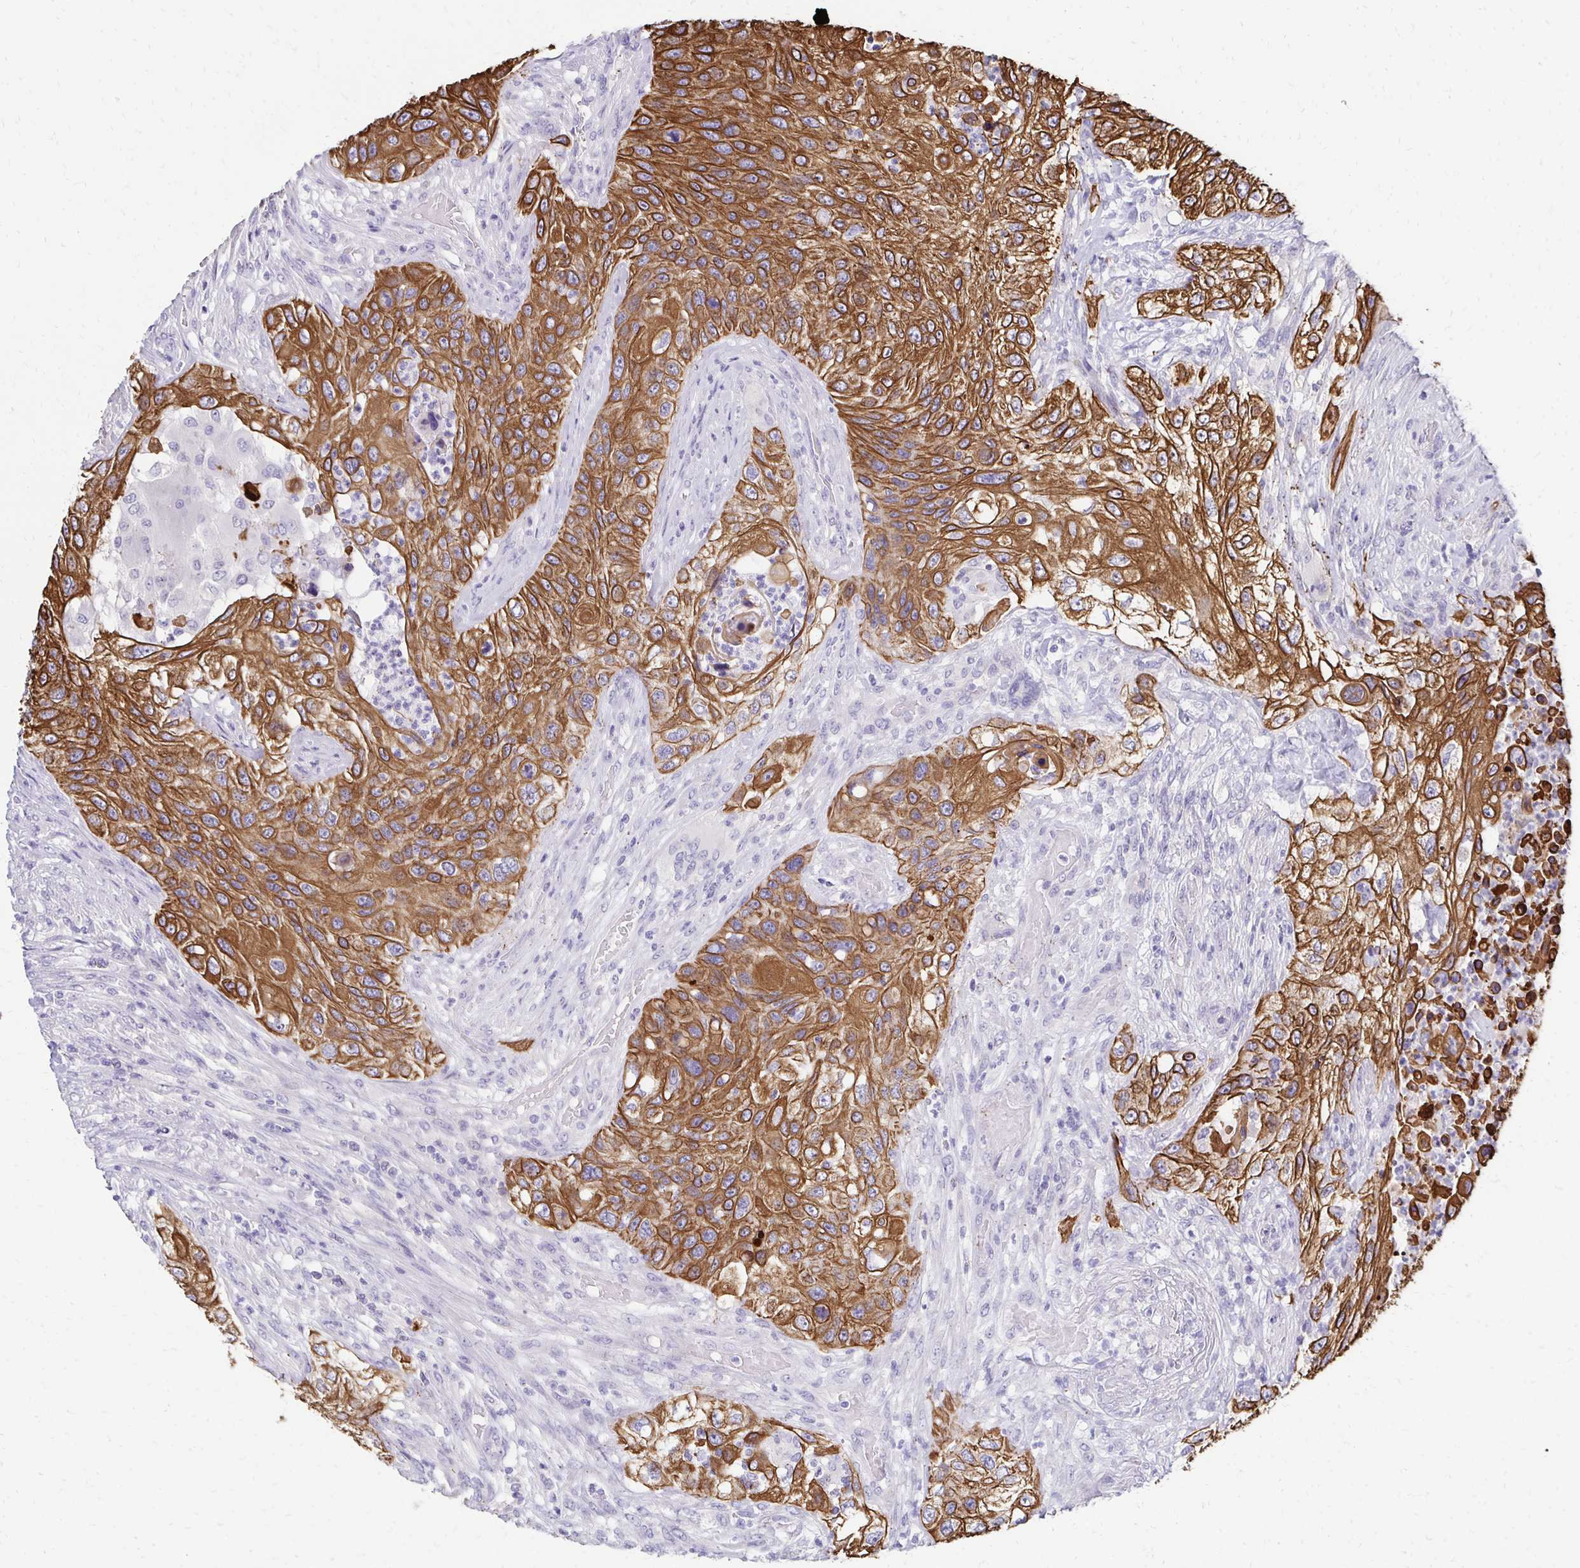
{"staining": {"intensity": "strong", "quantity": ">75%", "location": "cytoplasmic/membranous"}, "tissue": "urothelial cancer", "cell_type": "Tumor cells", "image_type": "cancer", "snomed": [{"axis": "morphology", "description": "Urothelial carcinoma, High grade"}, {"axis": "topography", "description": "Urinary bladder"}], "caption": "Approximately >75% of tumor cells in urothelial cancer demonstrate strong cytoplasmic/membranous protein staining as visualized by brown immunohistochemical staining.", "gene": "C1QTNF2", "patient": {"sex": "female", "age": 60}}